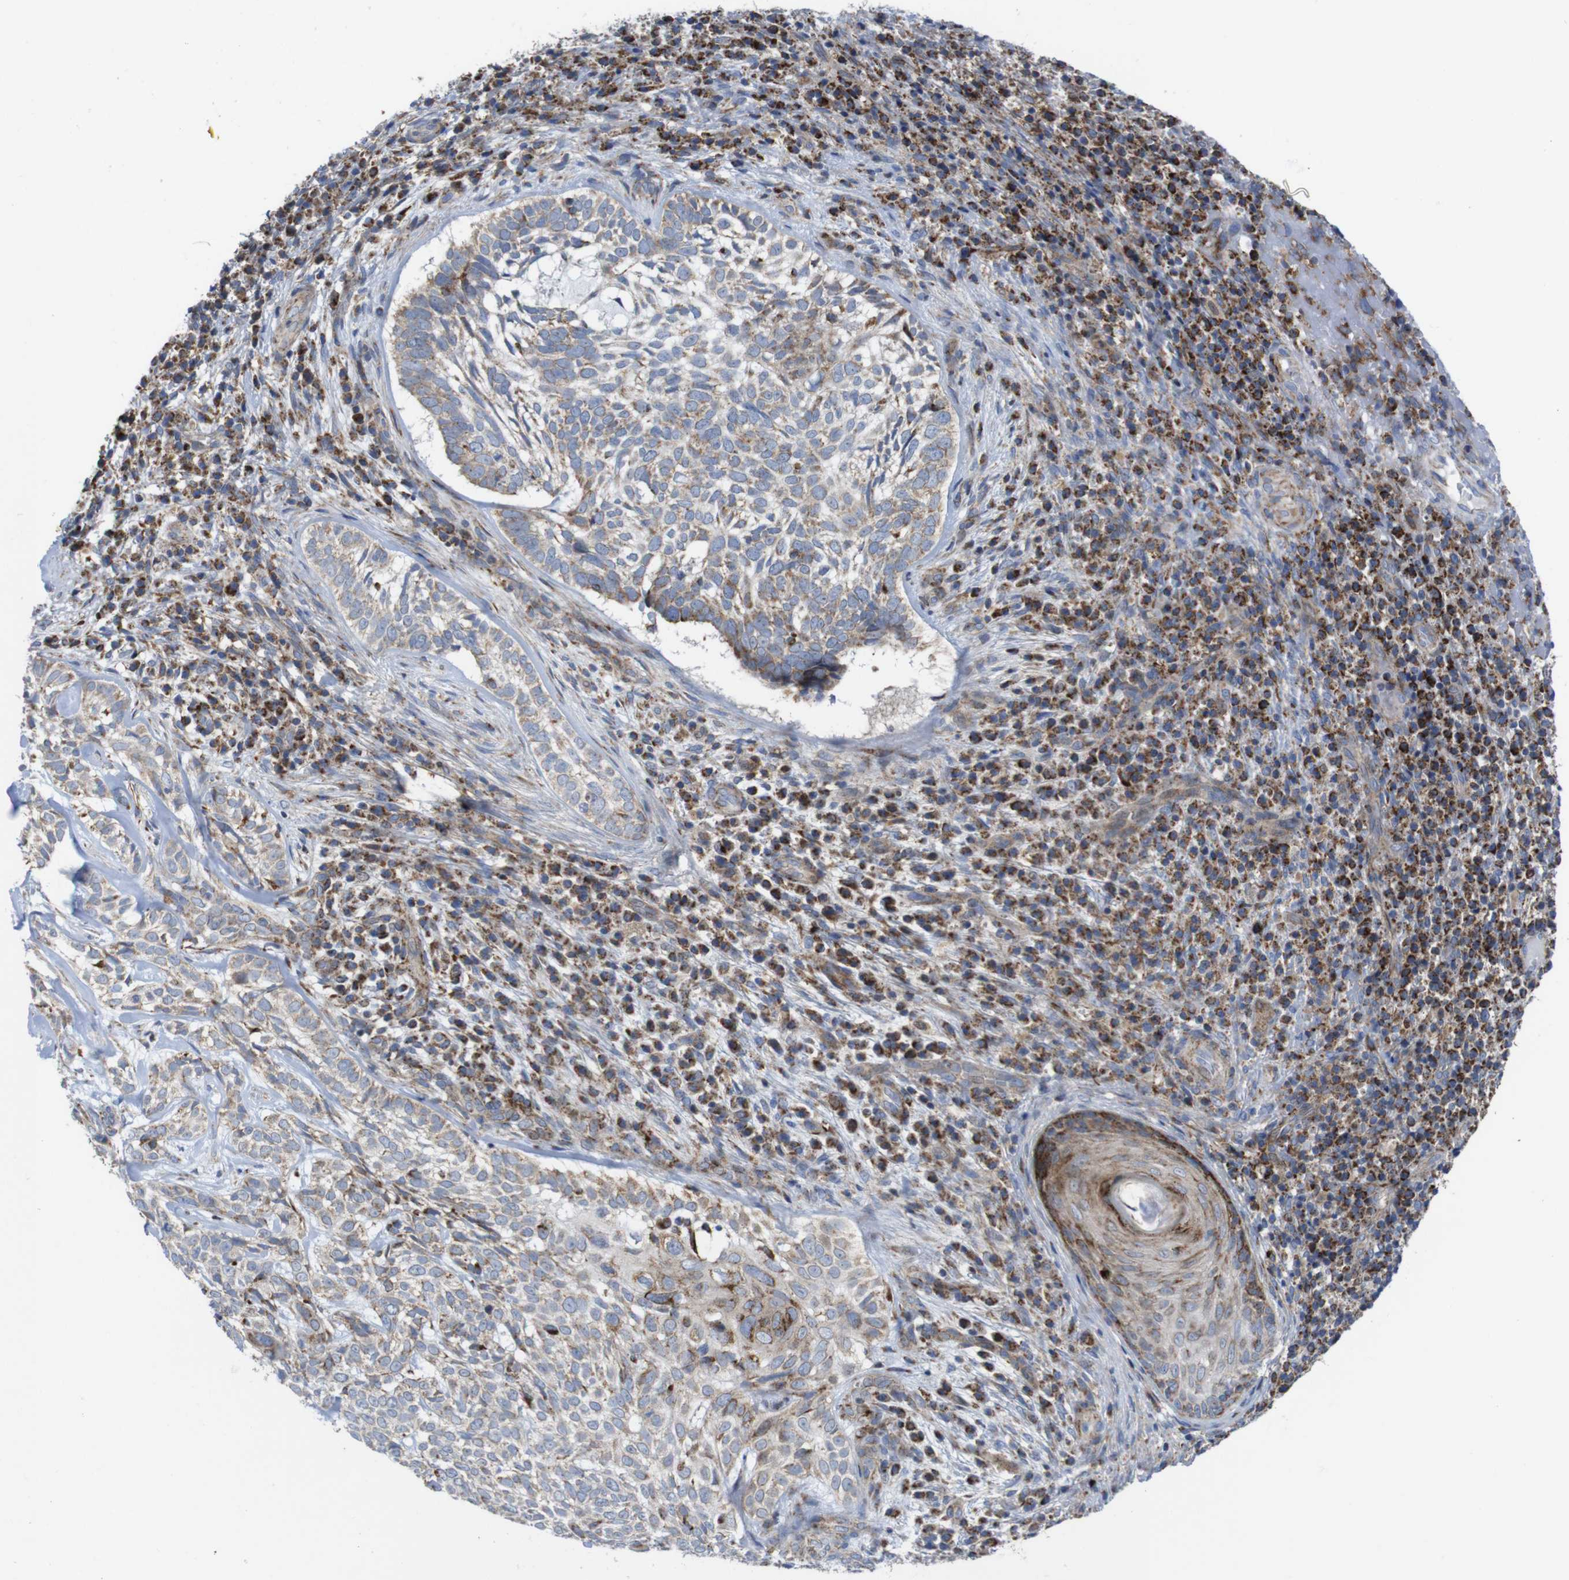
{"staining": {"intensity": "weak", "quantity": "25%-75%", "location": "cytoplasmic/membranous"}, "tissue": "skin cancer", "cell_type": "Tumor cells", "image_type": "cancer", "snomed": [{"axis": "morphology", "description": "Basal cell carcinoma"}, {"axis": "topography", "description": "Skin"}], "caption": "Skin basal cell carcinoma stained with DAB IHC displays low levels of weak cytoplasmic/membranous positivity in approximately 25%-75% of tumor cells.", "gene": "TMEM192", "patient": {"sex": "male", "age": 72}}